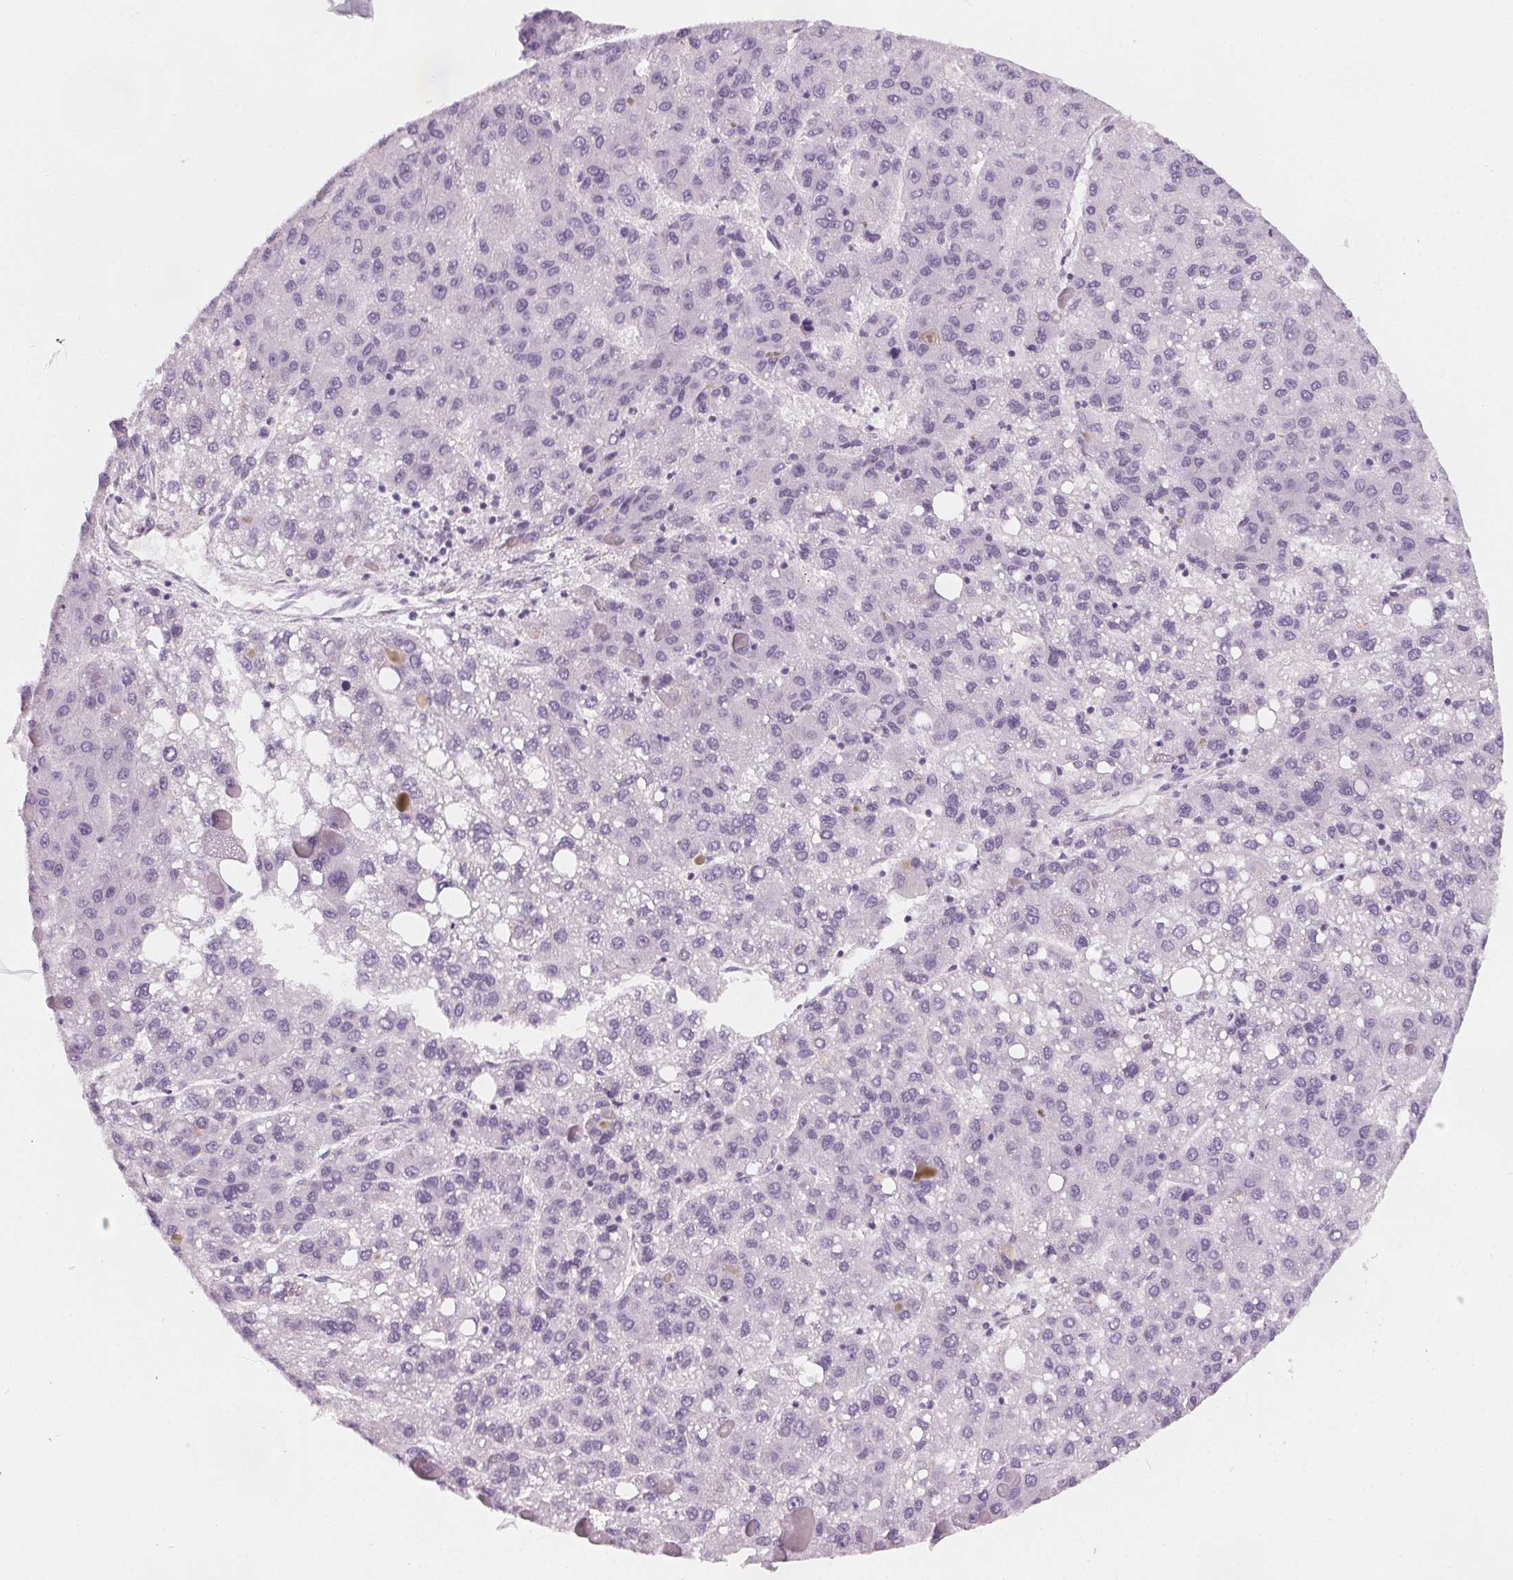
{"staining": {"intensity": "negative", "quantity": "none", "location": "none"}, "tissue": "liver cancer", "cell_type": "Tumor cells", "image_type": "cancer", "snomed": [{"axis": "morphology", "description": "Carcinoma, Hepatocellular, NOS"}, {"axis": "topography", "description": "Liver"}], "caption": "Immunohistochemistry (IHC) photomicrograph of human liver cancer (hepatocellular carcinoma) stained for a protein (brown), which demonstrates no expression in tumor cells.", "gene": "SLC5A12", "patient": {"sex": "female", "age": 82}}